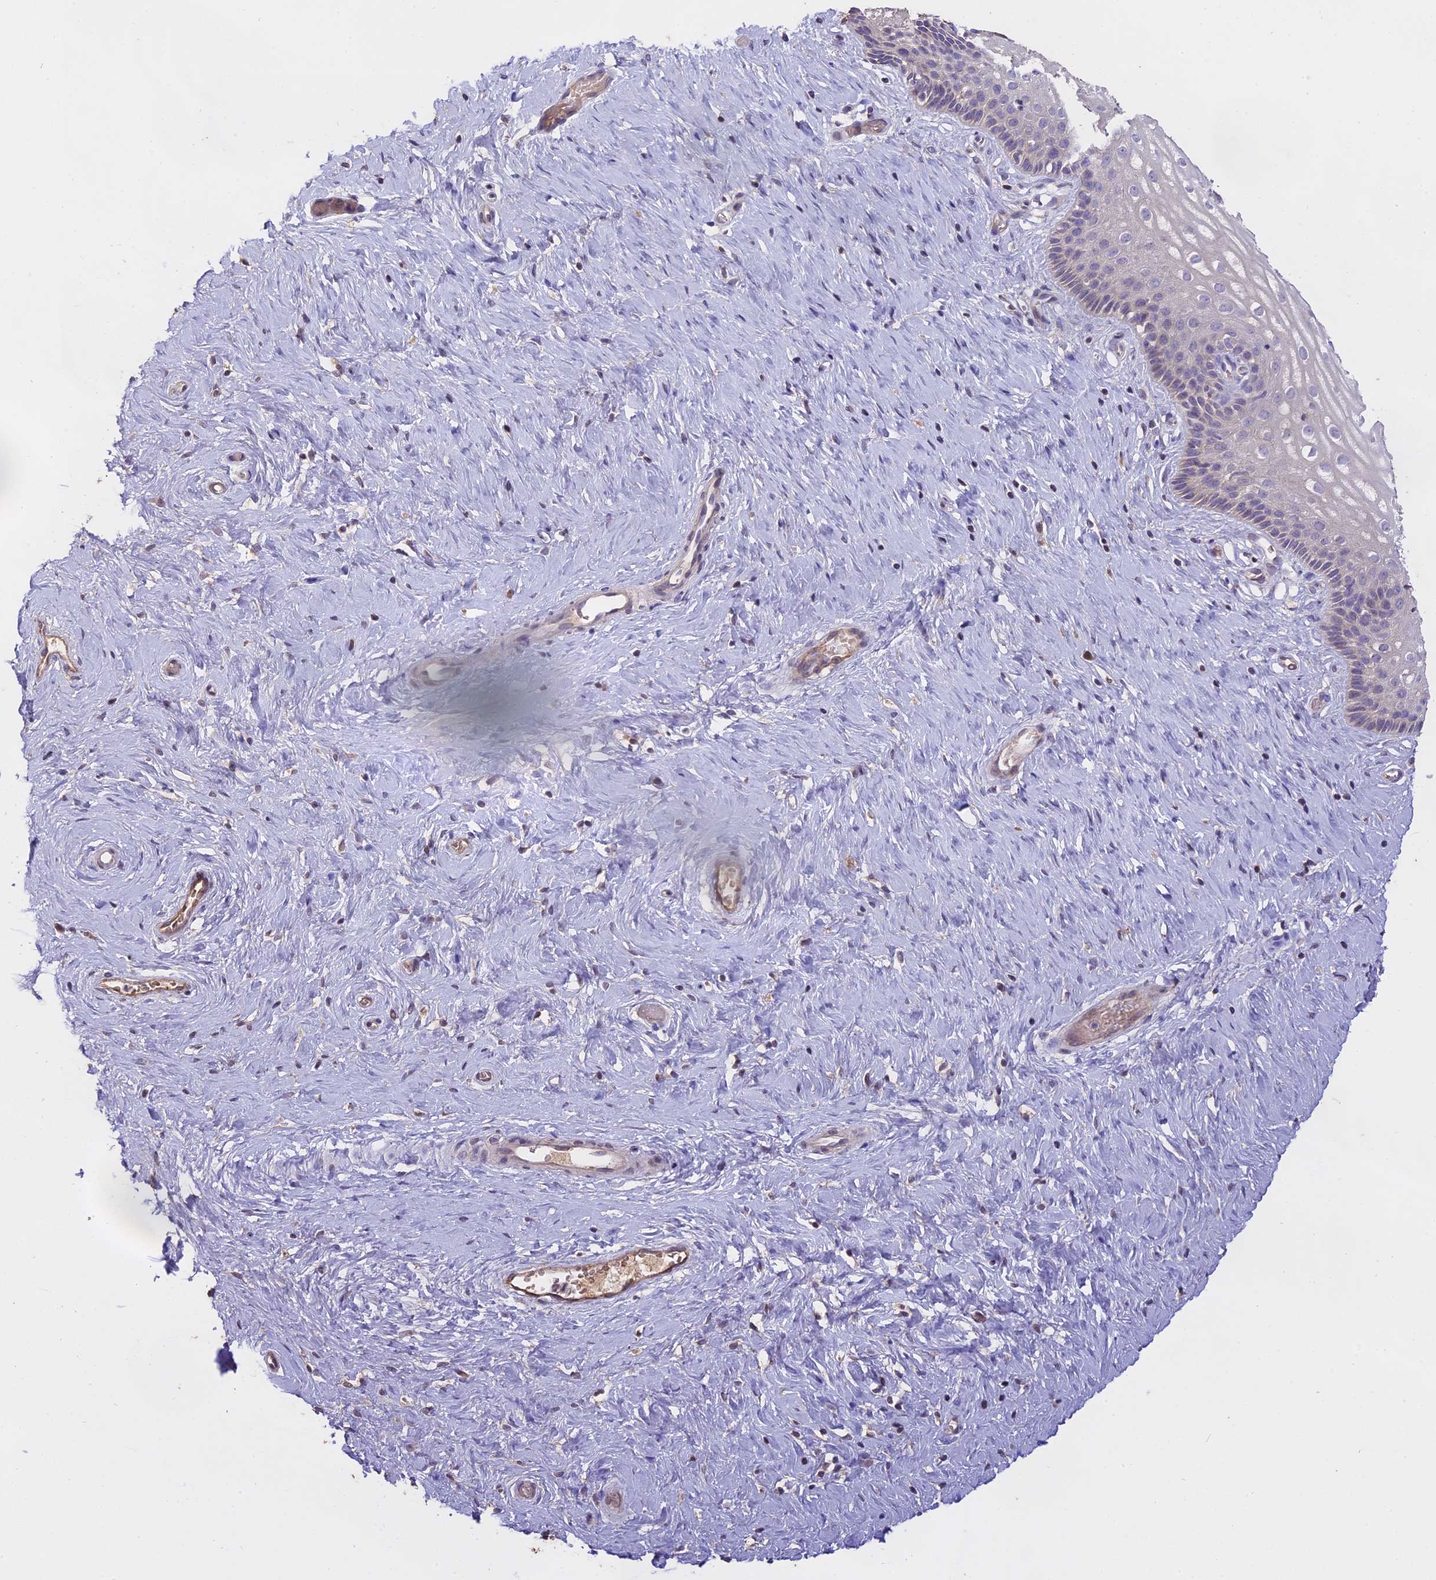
{"staining": {"intensity": "strong", "quantity": ">75%", "location": "cytoplasmic/membranous"}, "tissue": "cervix", "cell_type": "Glandular cells", "image_type": "normal", "snomed": [{"axis": "morphology", "description": "Normal tissue, NOS"}, {"axis": "topography", "description": "Cervix"}], "caption": "IHC (DAB (3,3'-diaminobenzidine)) staining of benign human cervix exhibits strong cytoplasmic/membranous protein positivity in about >75% of glandular cells. The protein is stained brown, and the nuclei are stained in blue (DAB IHC with brightfield microscopy, high magnification).", "gene": "WFDC2", "patient": {"sex": "female", "age": 33}}